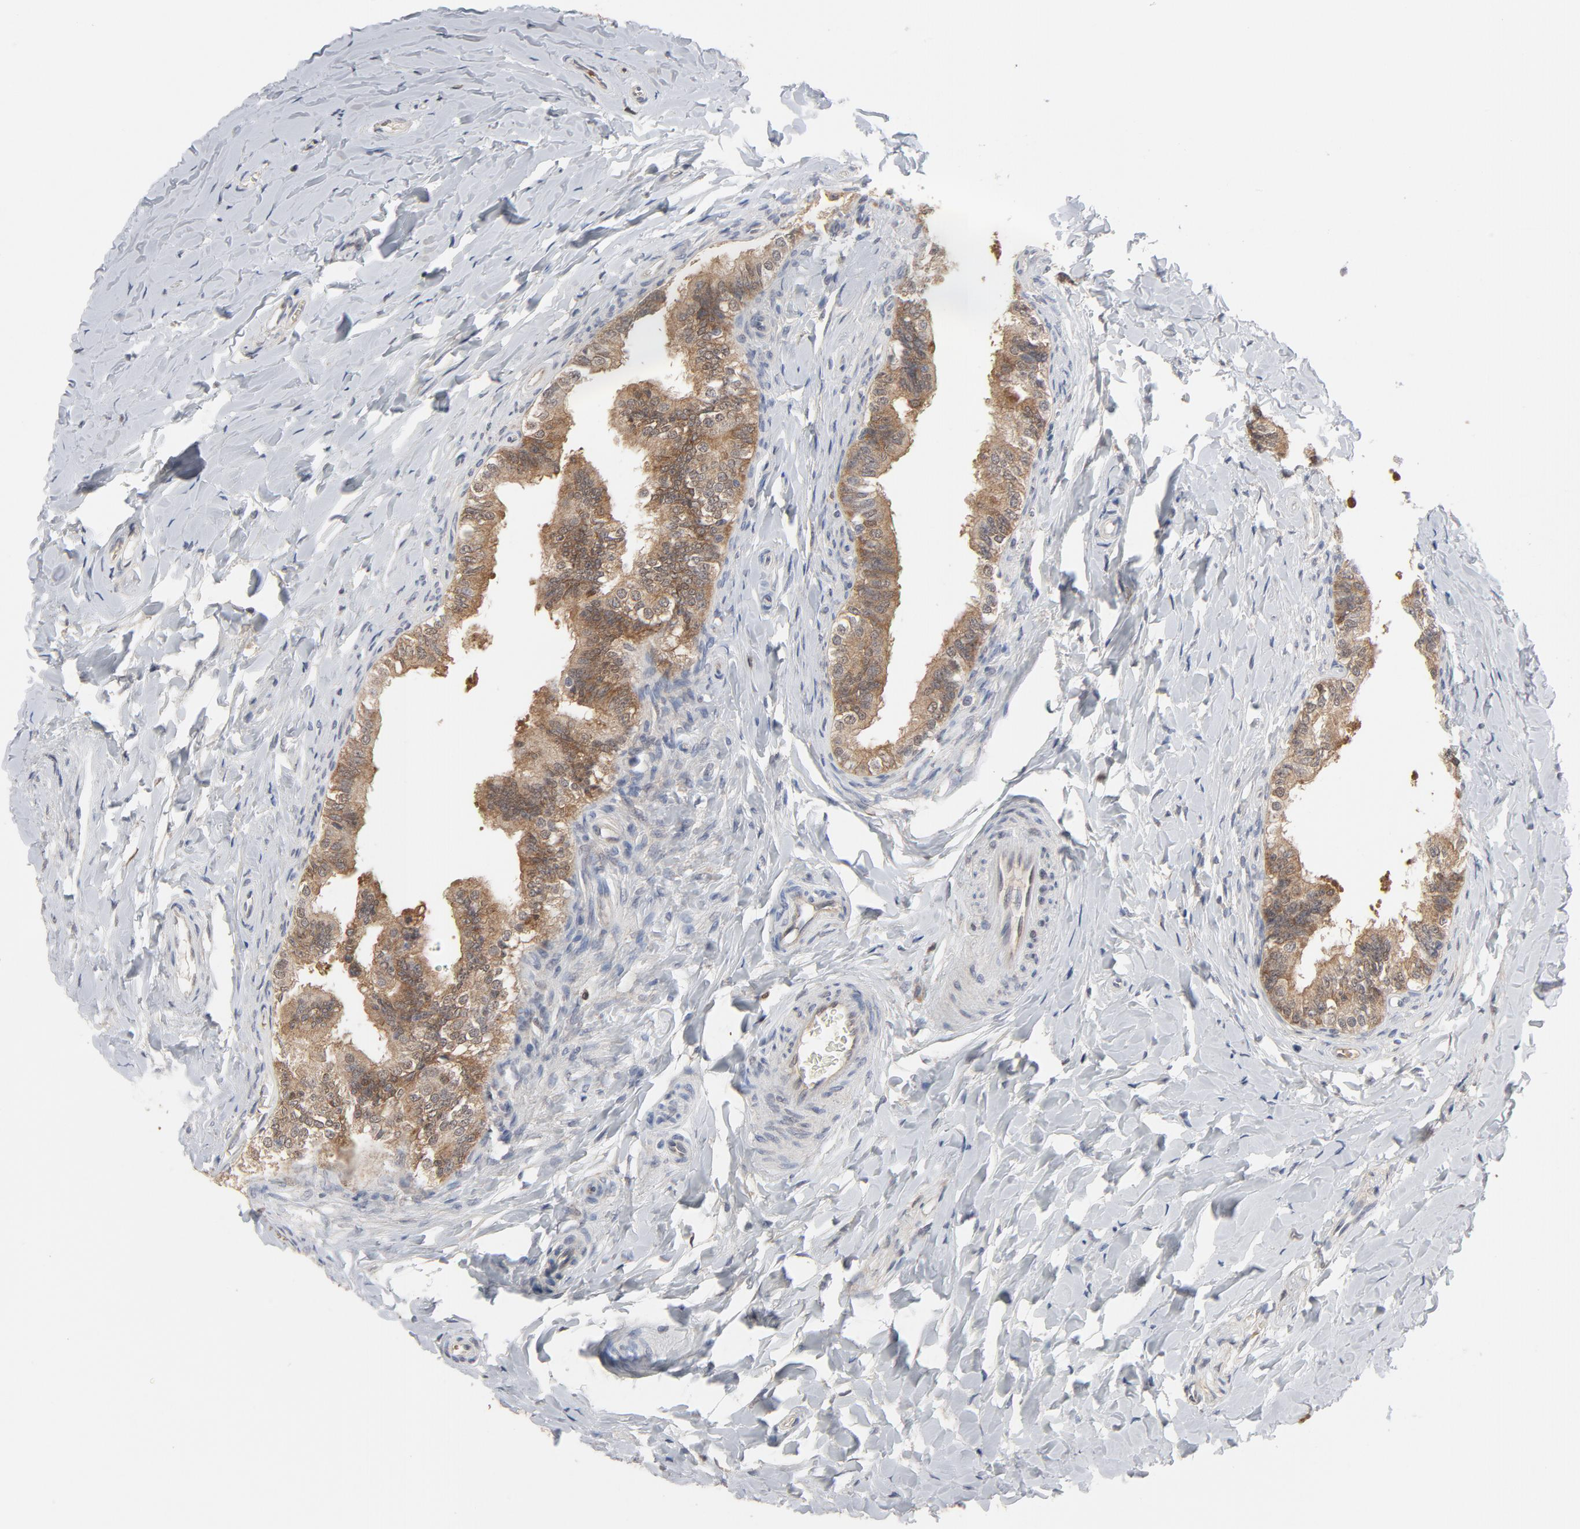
{"staining": {"intensity": "moderate", "quantity": ">75%", "location": "cytoplasmic/membranous"}, "tissue": "epididymis", "cell_type": "Glandular cells", "image_type": "normal", "snomed": [{"axis": "morphology", "description": "Normal tissue, NOS"}, {"axis": "topography", "description": "Soft tissue"}, {"axis": "topography", "description": "Epididymis"}], "caption": "Glandular cells reveal medium levels of moderate cytoplasmic/membranous staining in about >75% of cells in unremarkable epididymis.", "gene": "PRDX1", "patient": {"sex": "male", "age": 26}}